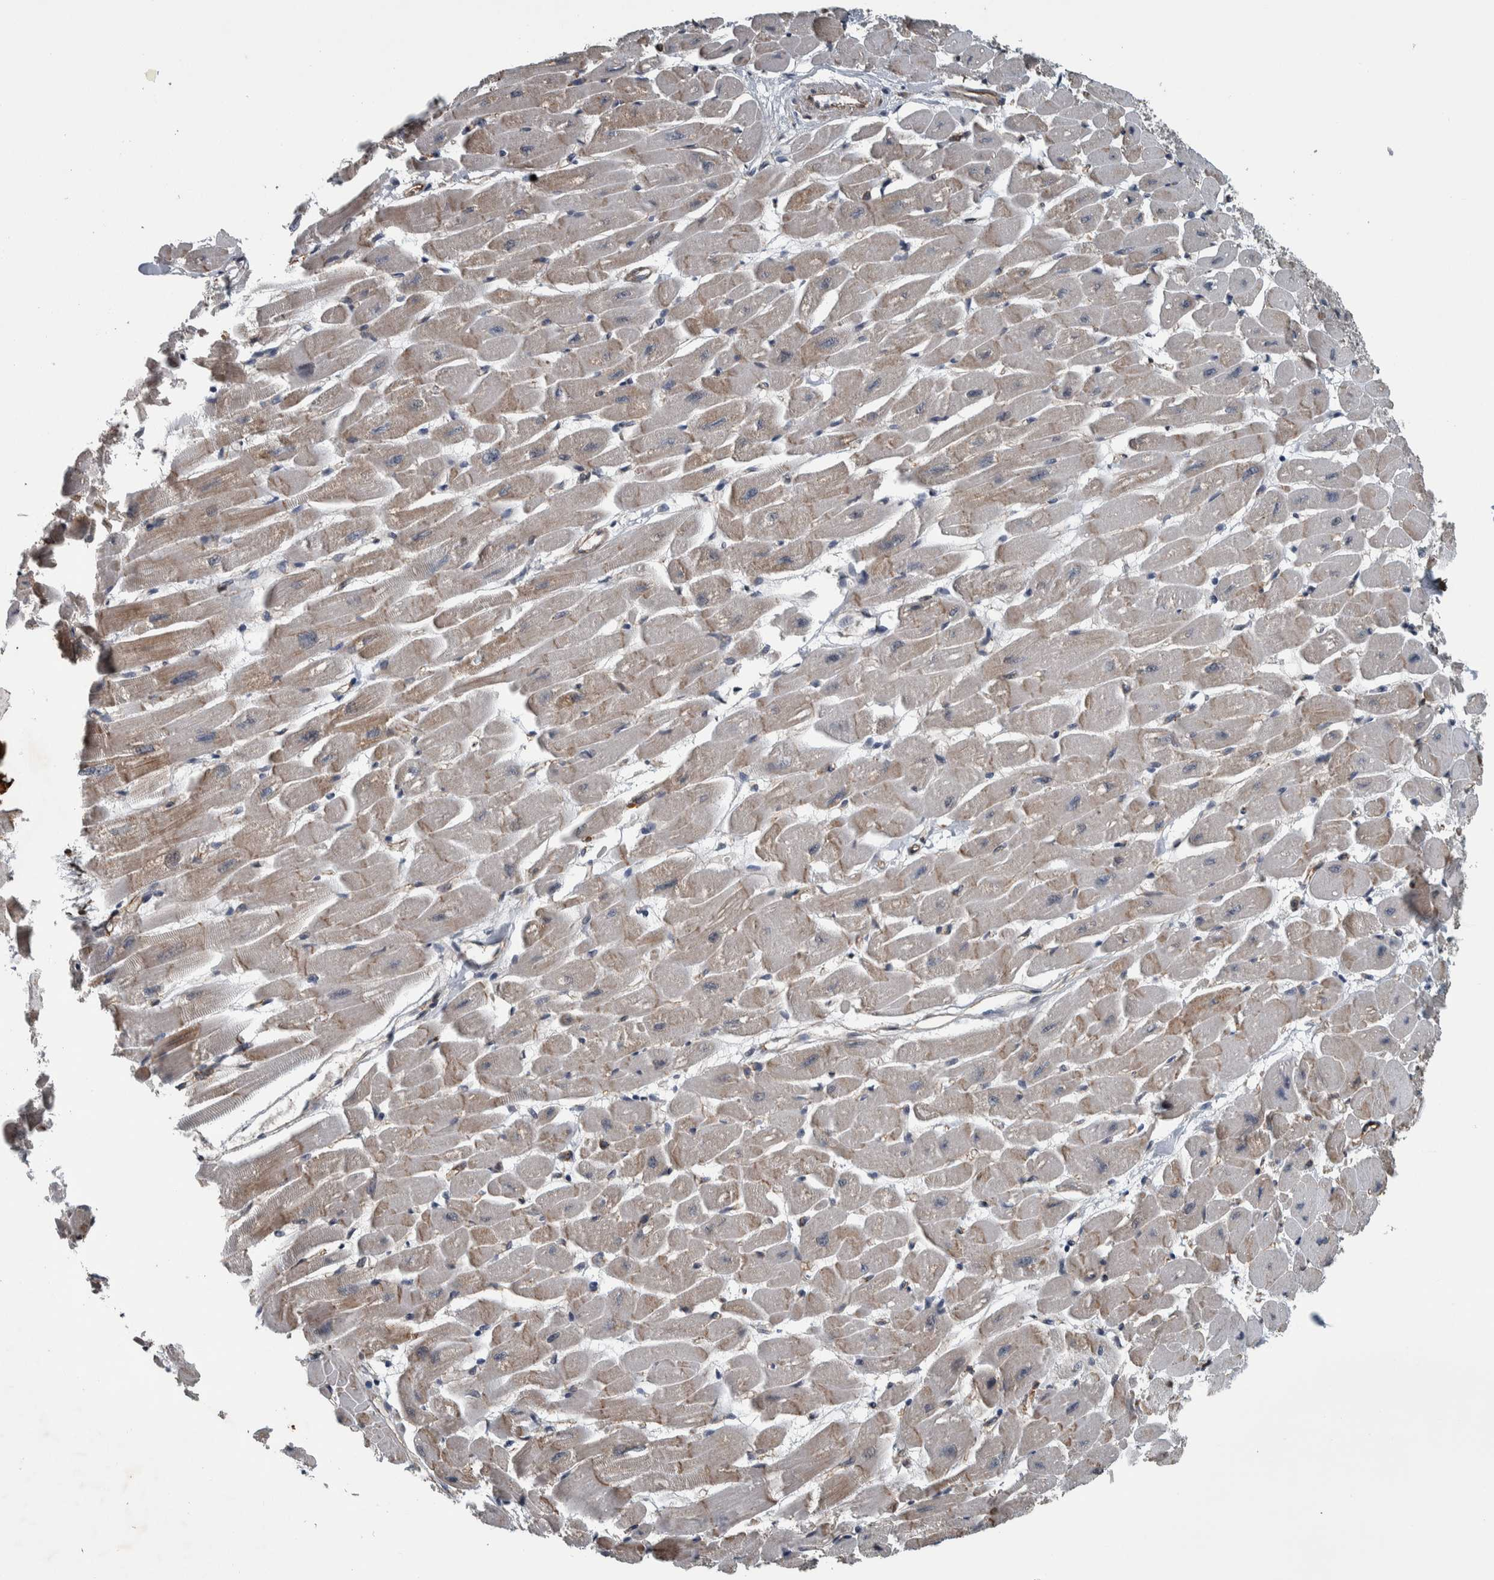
{"staining": {"intensity": "strong", "quantity": "25%-75%", "location": "nuclear"}, "tissue": "heart muscle", "cell_type": "Cardiomyocytes", "image_type": "normal", "snomed": [{"axis": "morphology", "description": "Normal tissue, NOS"}, {"axis": "topography", "description": "Heart"}], "caption": "A histopathology image of heart muscle stained for a protein demonstrates strong nuclear brown staining in cardiomyocytes.", "gene": "FAM135B", "patient": {"sex": "female", "age": 54}}